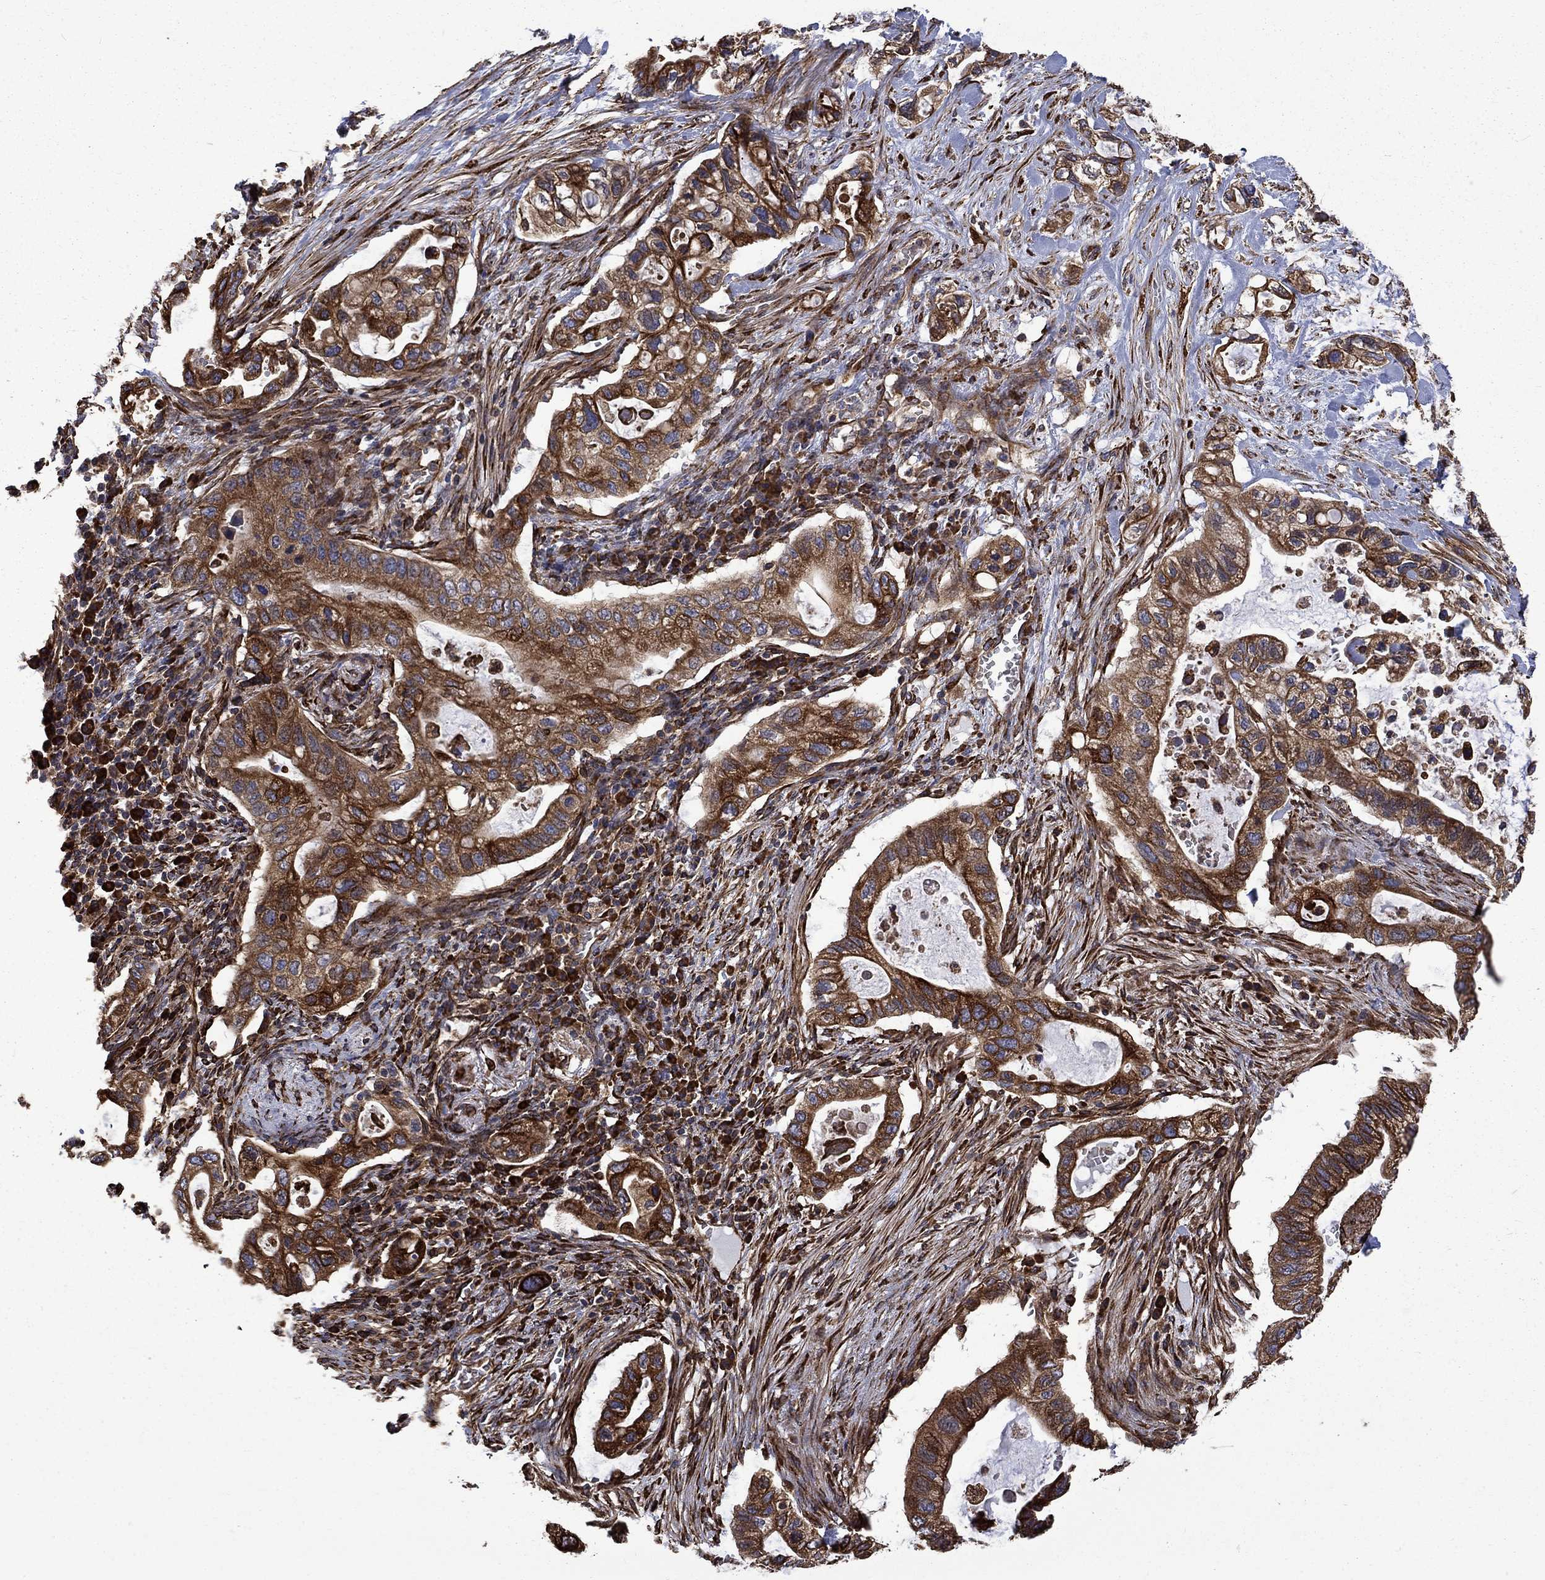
{"staining": {"intensity": "strong", "quantity": ">75%", "location": "cytoplasmic/membranous"}, "tissue": "pancreatic cancer", "cell_type": "Tumor cells", "image_type": "cancer", "snomed": [{"axis": "morphology", "description": "Adenocarcinoma, NOS"}, {"axis": "topography", "description": "Pancreas"}], "caption": "This photomicrograph demonstrates immunohistochemistry staining of human pancreatic cancer (adenocarcinoma), with high strong cytoplasmic/membranous positivity in about >75% of tumor cells.", "gene": "CUTC", "patient": {"sex": "female", "age": 72}}